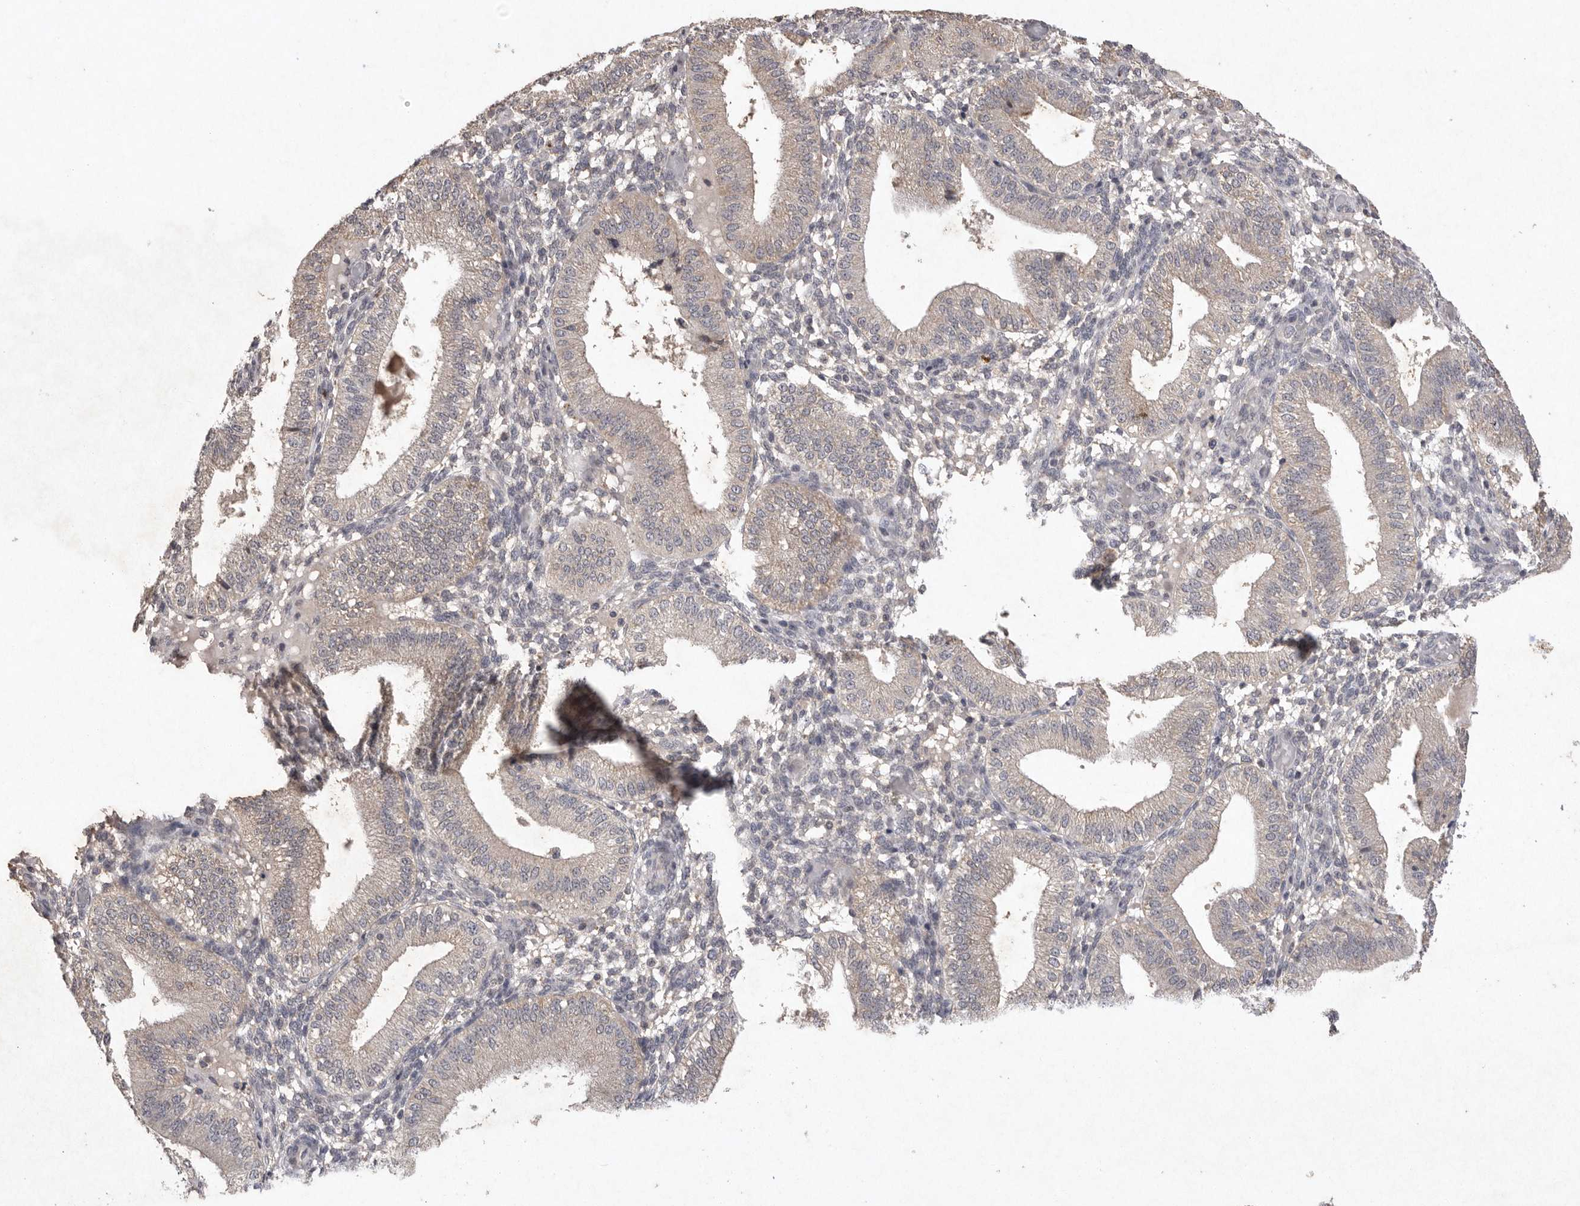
{"staining": {"intensity": "negative", "quantity": "none", "location": "none"}, "tissue": "endometrium", "cell_type": "Cells in endometrial stroma", "image_type": "normal", "snomed": [{"axis": "morphology", "description": "Normal tissue, NOS"}, {"axis": "topography", "description": "Endometrium"}], "caption": "The photomicrograph exhibits no significant positivity in cells in endometrial stroma of endometrium.", "gene": "APLNR", "patient": {"sex": "female", "age": 39}}